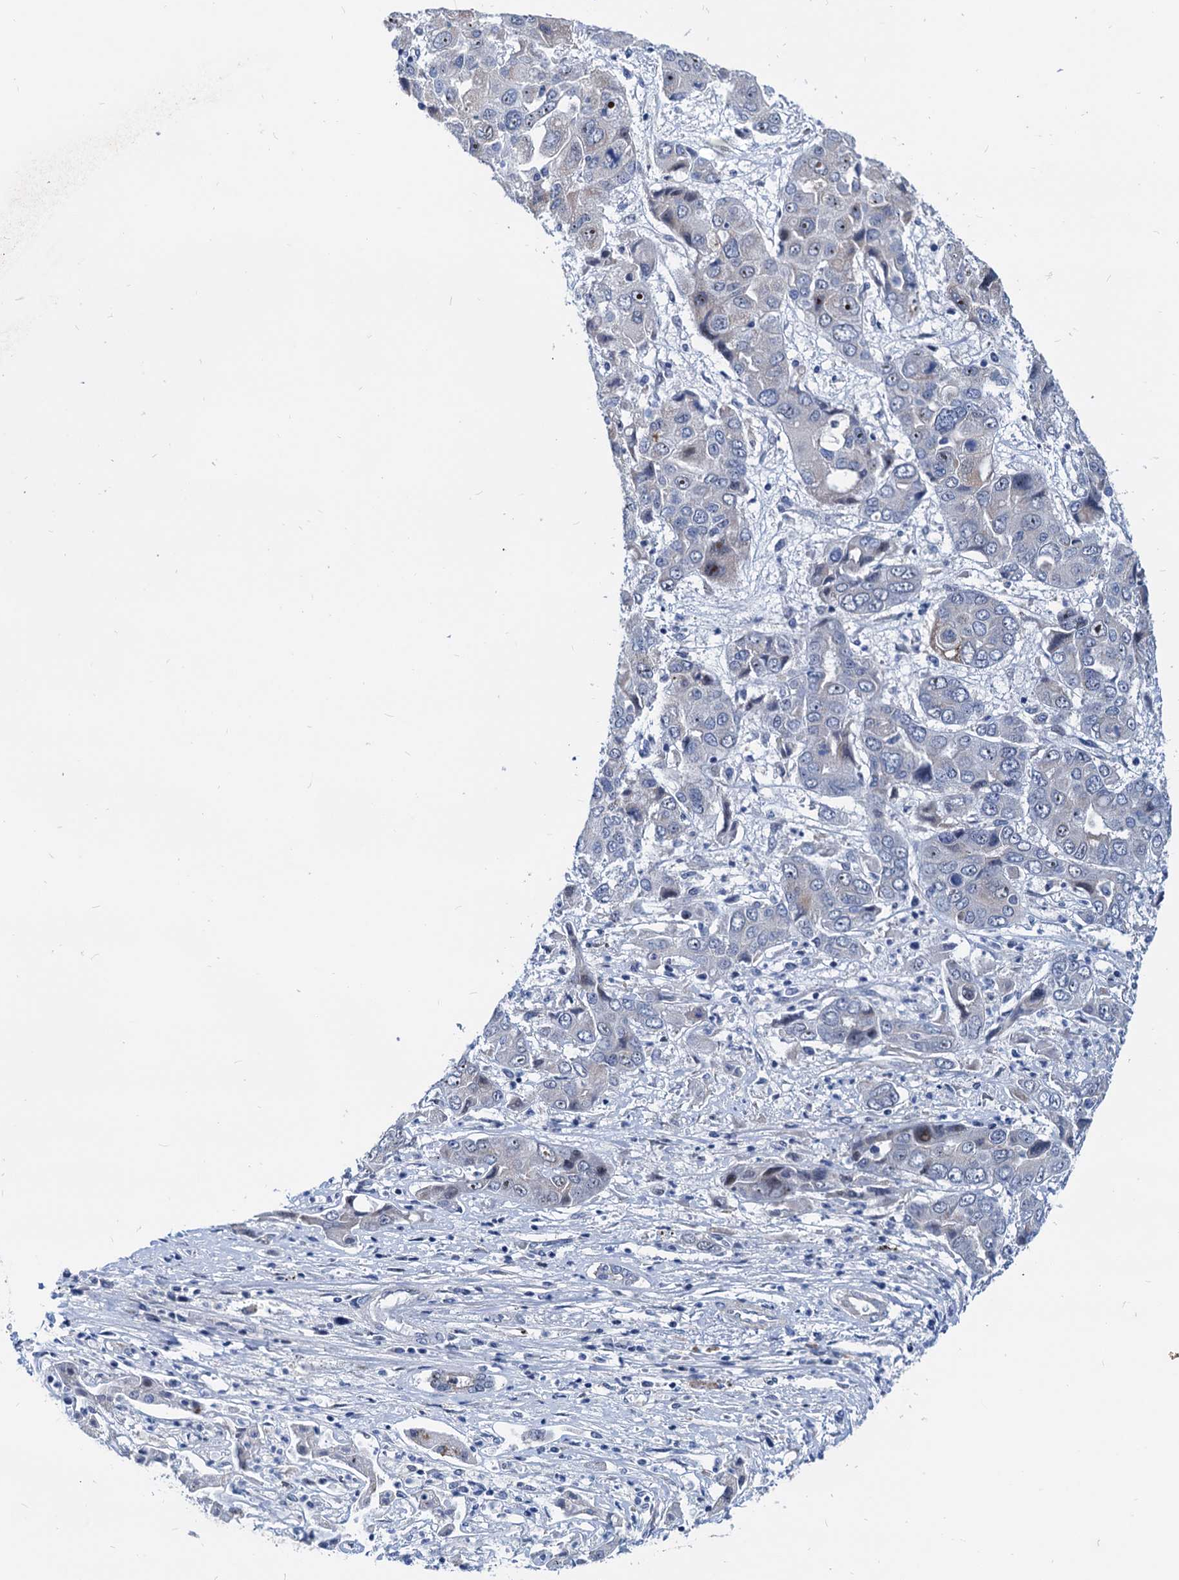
{"staining": {"intensity": "negative", "quantity": "none", "location": "none"}, "tissue": "liver cancer", "cell_type": "Tumor cells", "image_type": "cancer", "snomed": [{"axis": "morphology", "description": "Cholangiocarcinoma"}, {"axis": "topography", "description": "Liver"}], "caption": "This is an immunohistochemistry micrograph of human liver cancer. There is no positivity in tumor cells.", "gene": "HSF2", "patient": {"sex": "male", "age": 67}}